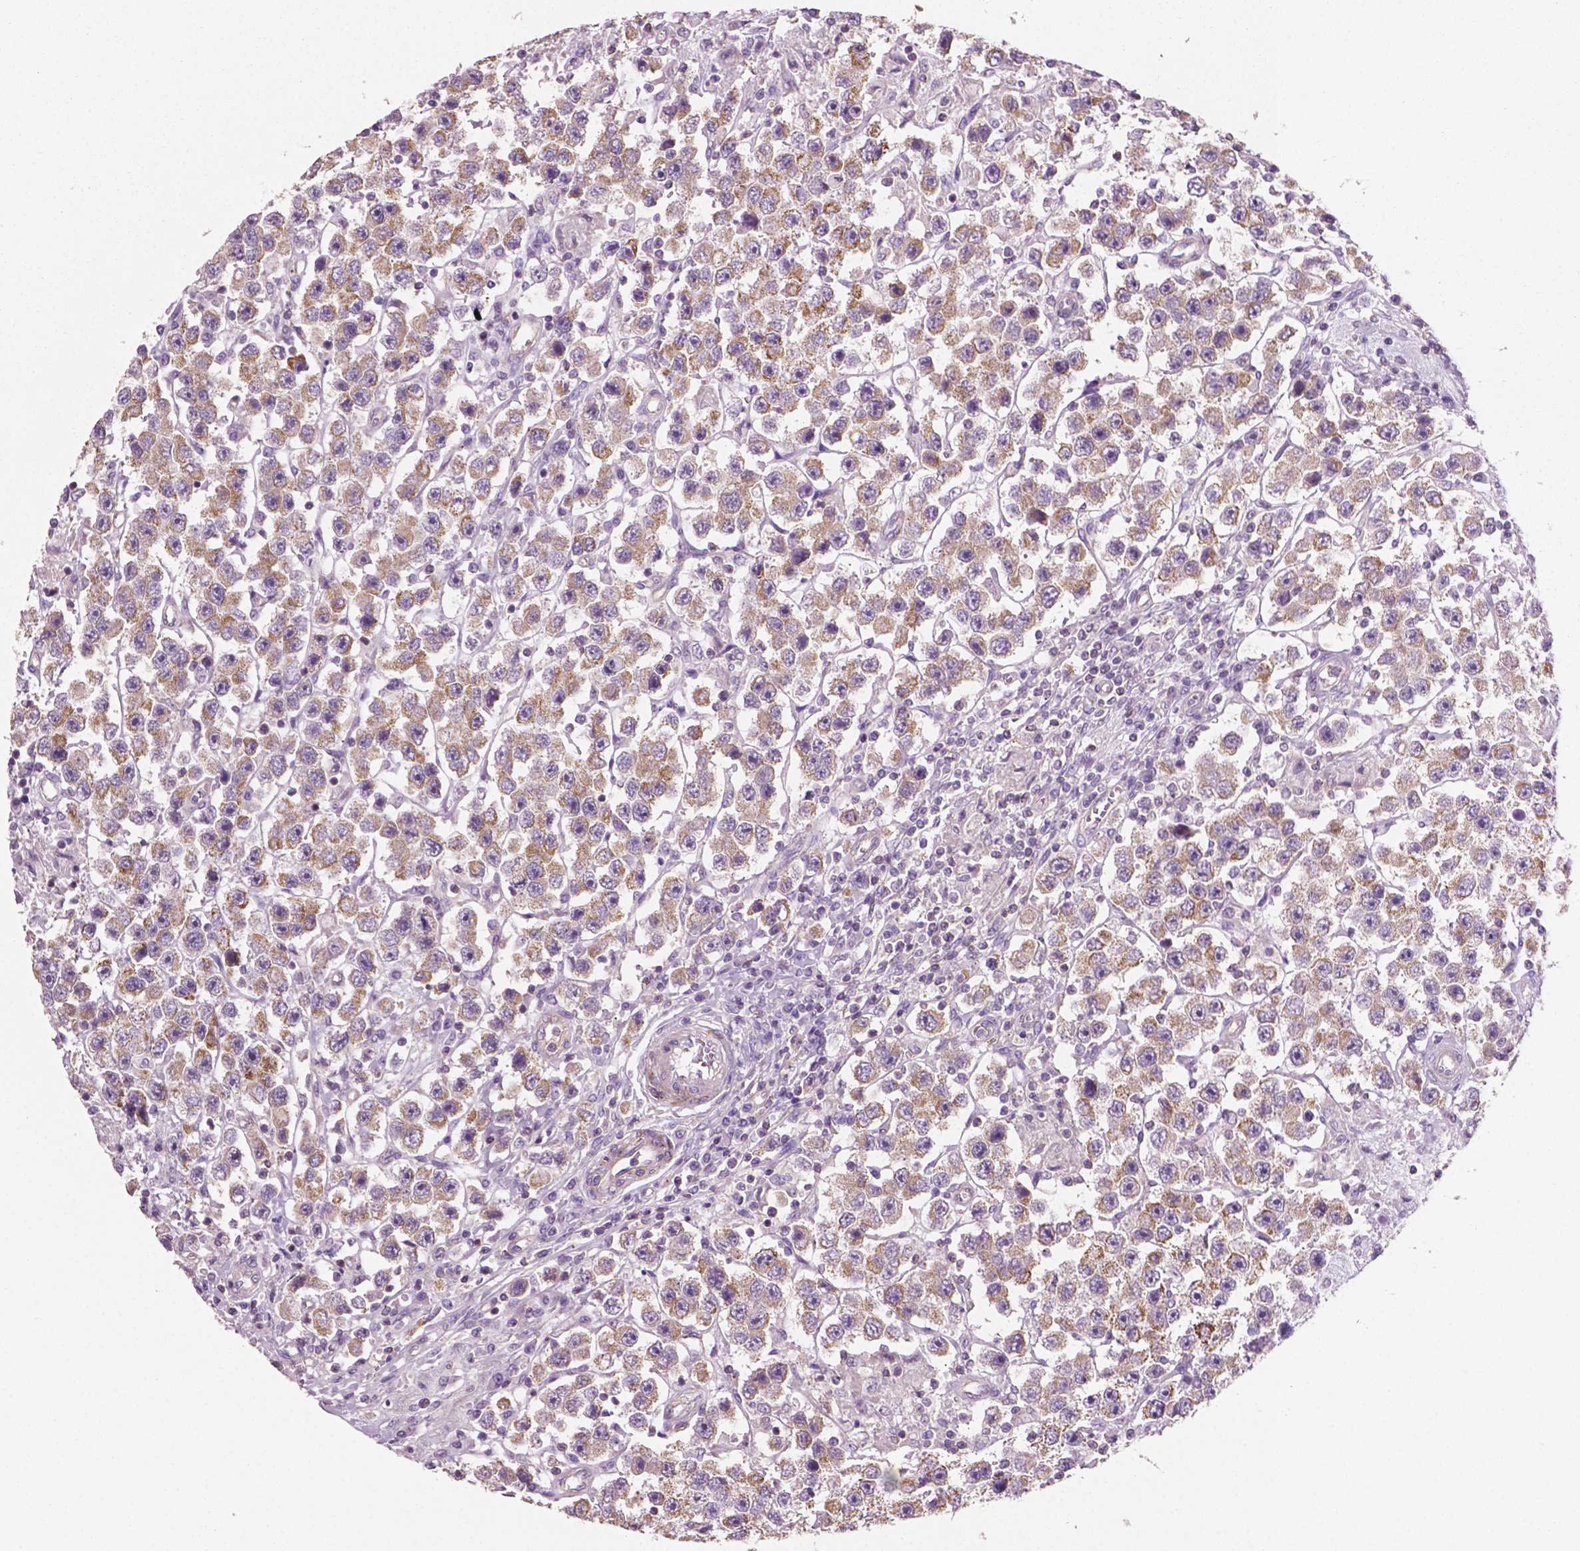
{"staining": {"intensity": "moderate", "quantity": ">75%", "location": "cytoplasmic/membranous"}, "tissue": "testis cancer", "cell_type": "Tumor cells", "image_type": "cancer", "snomed": [{"axis": "morphology", "description": "Seminoma, NOS"}, {"axis": "topography", "description": "Testis"}], "caption": "A brown stain highlights moderate cytoplasmic/membranous expression of a protein in human seminoma (testis) tumor cells.", "gene": "PTX3", "patient": {"sex": "male", "age": 45}}